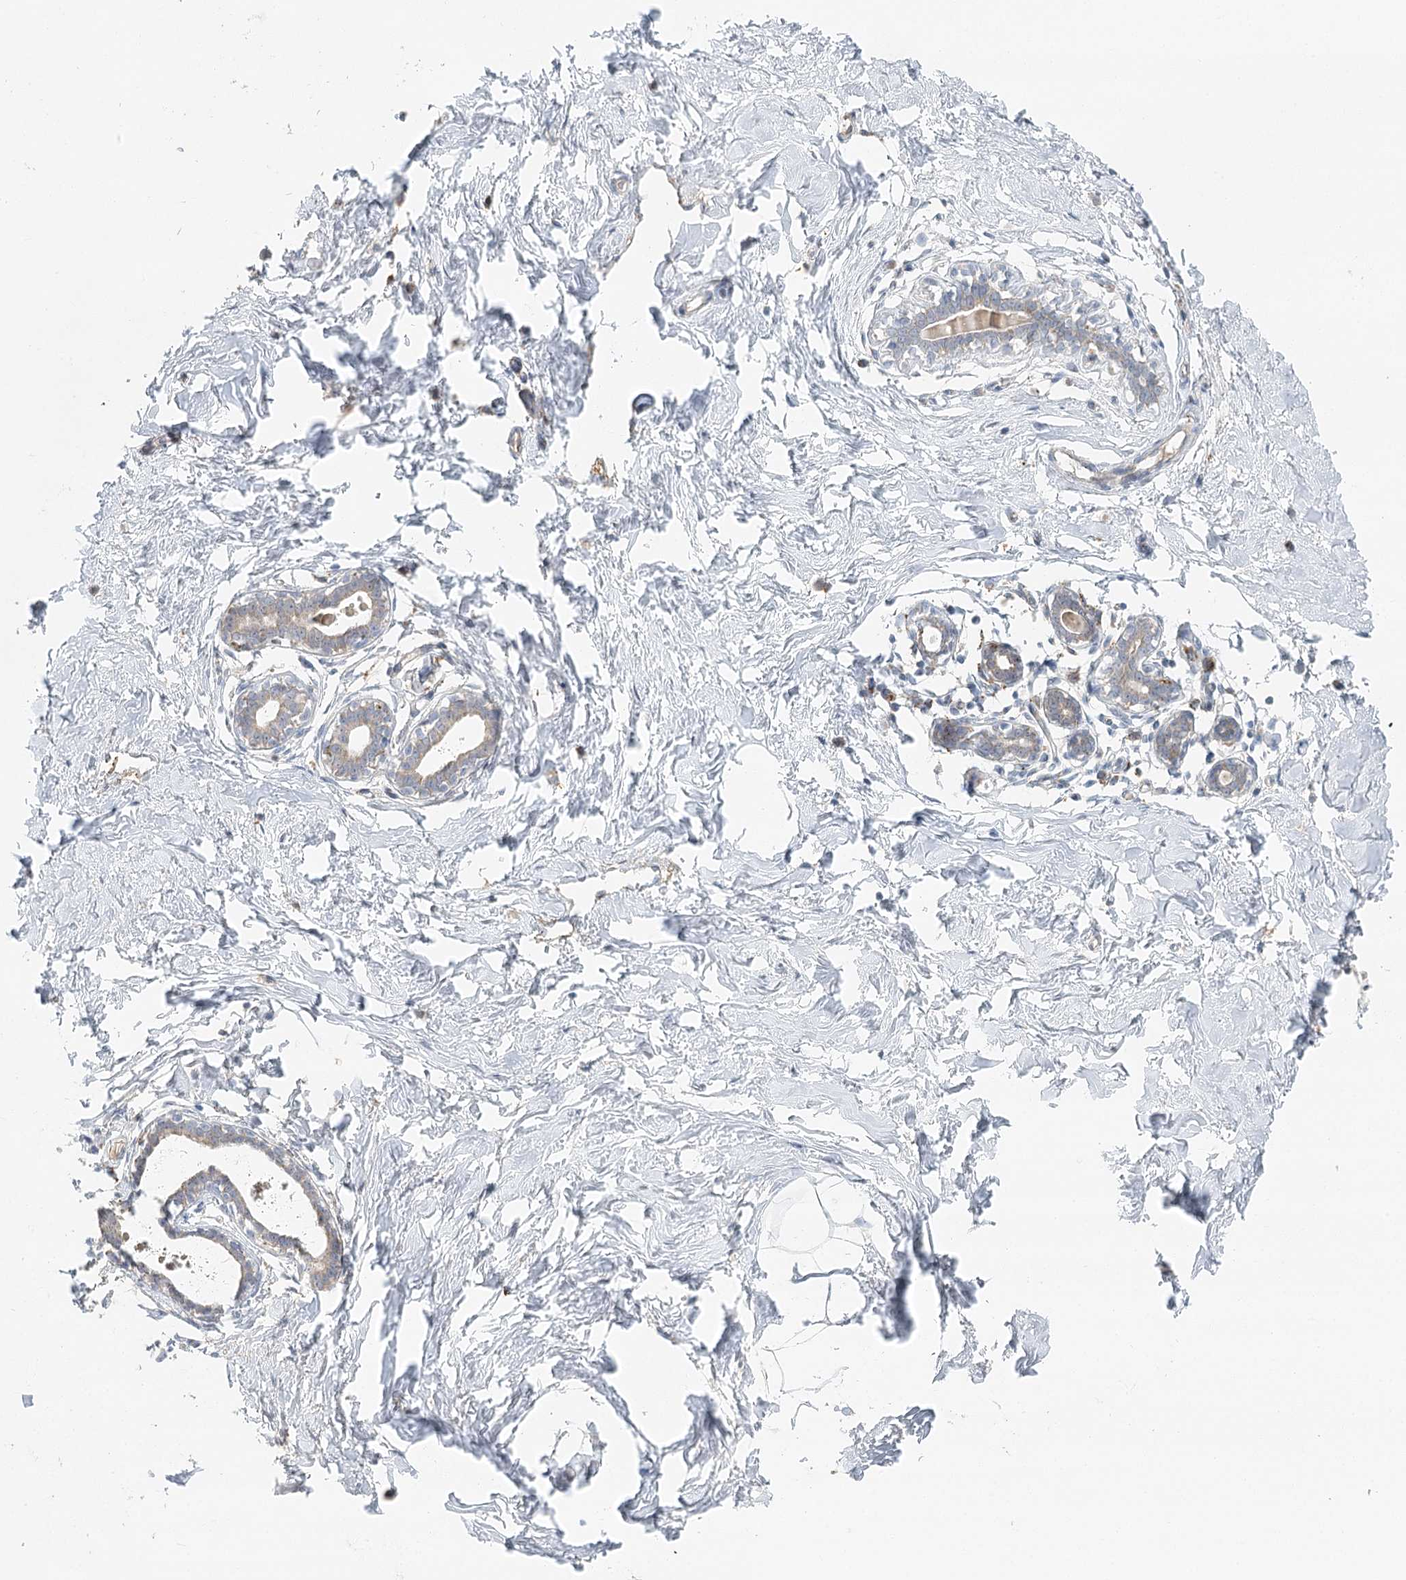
{"staining": {"intensity": "negative", "quantity": "none", "location": "none"}, "tissue": "breast", "cell_type": "Adipocytes", "image_type": "normal", "snomed": [{"axis": "morphology", "description": "Normal tissue, NOS"}, {"axis": "morphology", "description": "Adenoma, NOS"}, {"axis": "topography", "description": "Breast"}], "caption": "The image displays no significant positivity in adipocytes of breast. The staining is performed using DAB brown chromogen with nuclei counter-stained in using hematoxylin.", "gene": "VSIG1", "patient": {"sex": "female", "age": 23}}